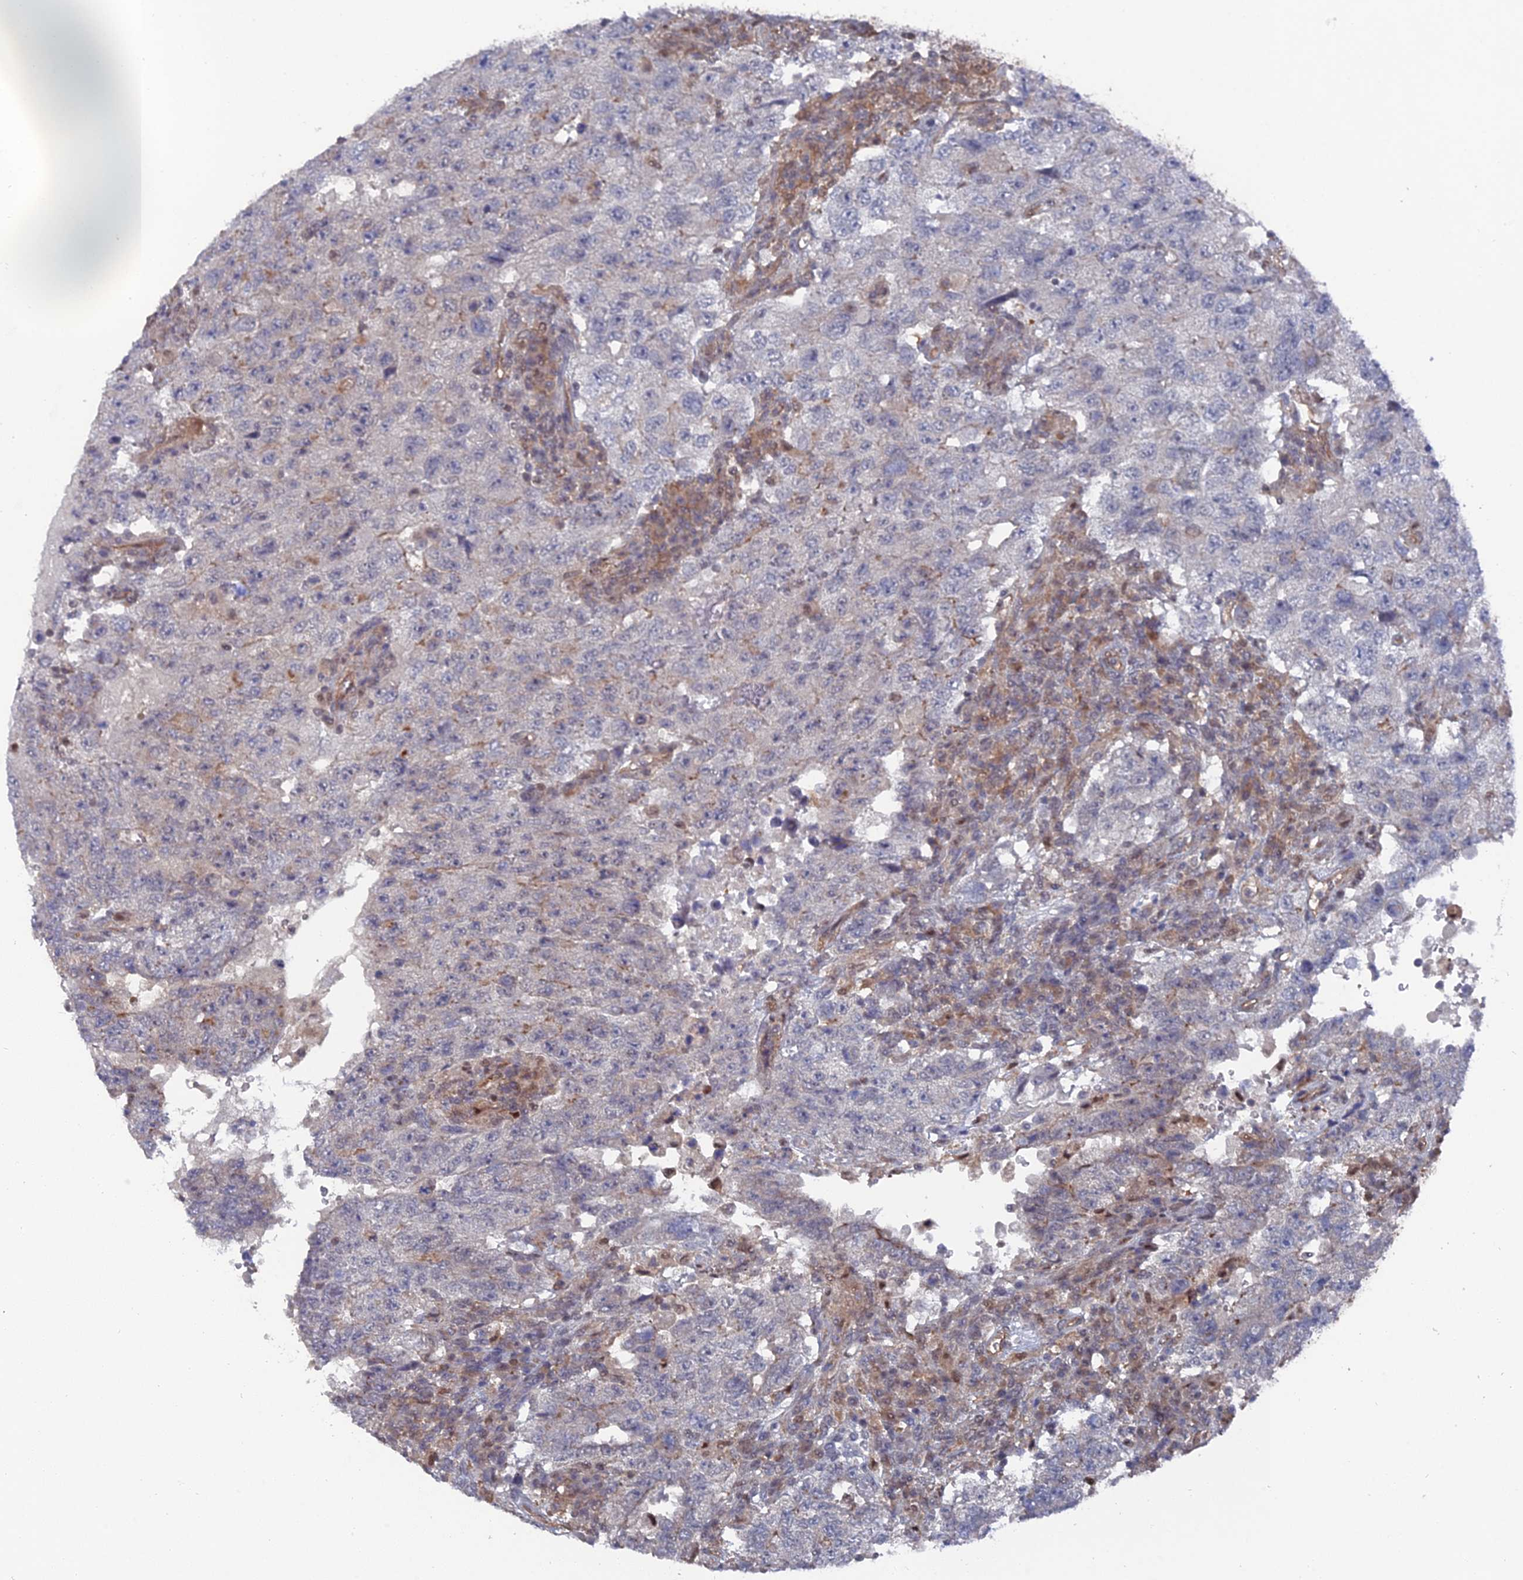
{"staining": {"intensity": "negative", "quantity": "none", "location": "none"}, "tissue": "testis cancer", "cell_type": "Tumor cells", "image_type": "cancer", "snomed": [{"axis": "morphology", "description": "Carcinoma, Embryonal, NOS"}, {"axis": "topography", "description": "Testis"}], "caption": "IHC histopathology image of embryonal carcinoma (testis) stained for a protein (brown), which exhibits no staining in tumor cells. (DAB (3,3'-diaminobenzidine) immunohistochemistry (IHC) visualized using brightfield microscopy, high magnification).", "gene": "UNC5D", "patient": {"sex": "male", "age": 26}}